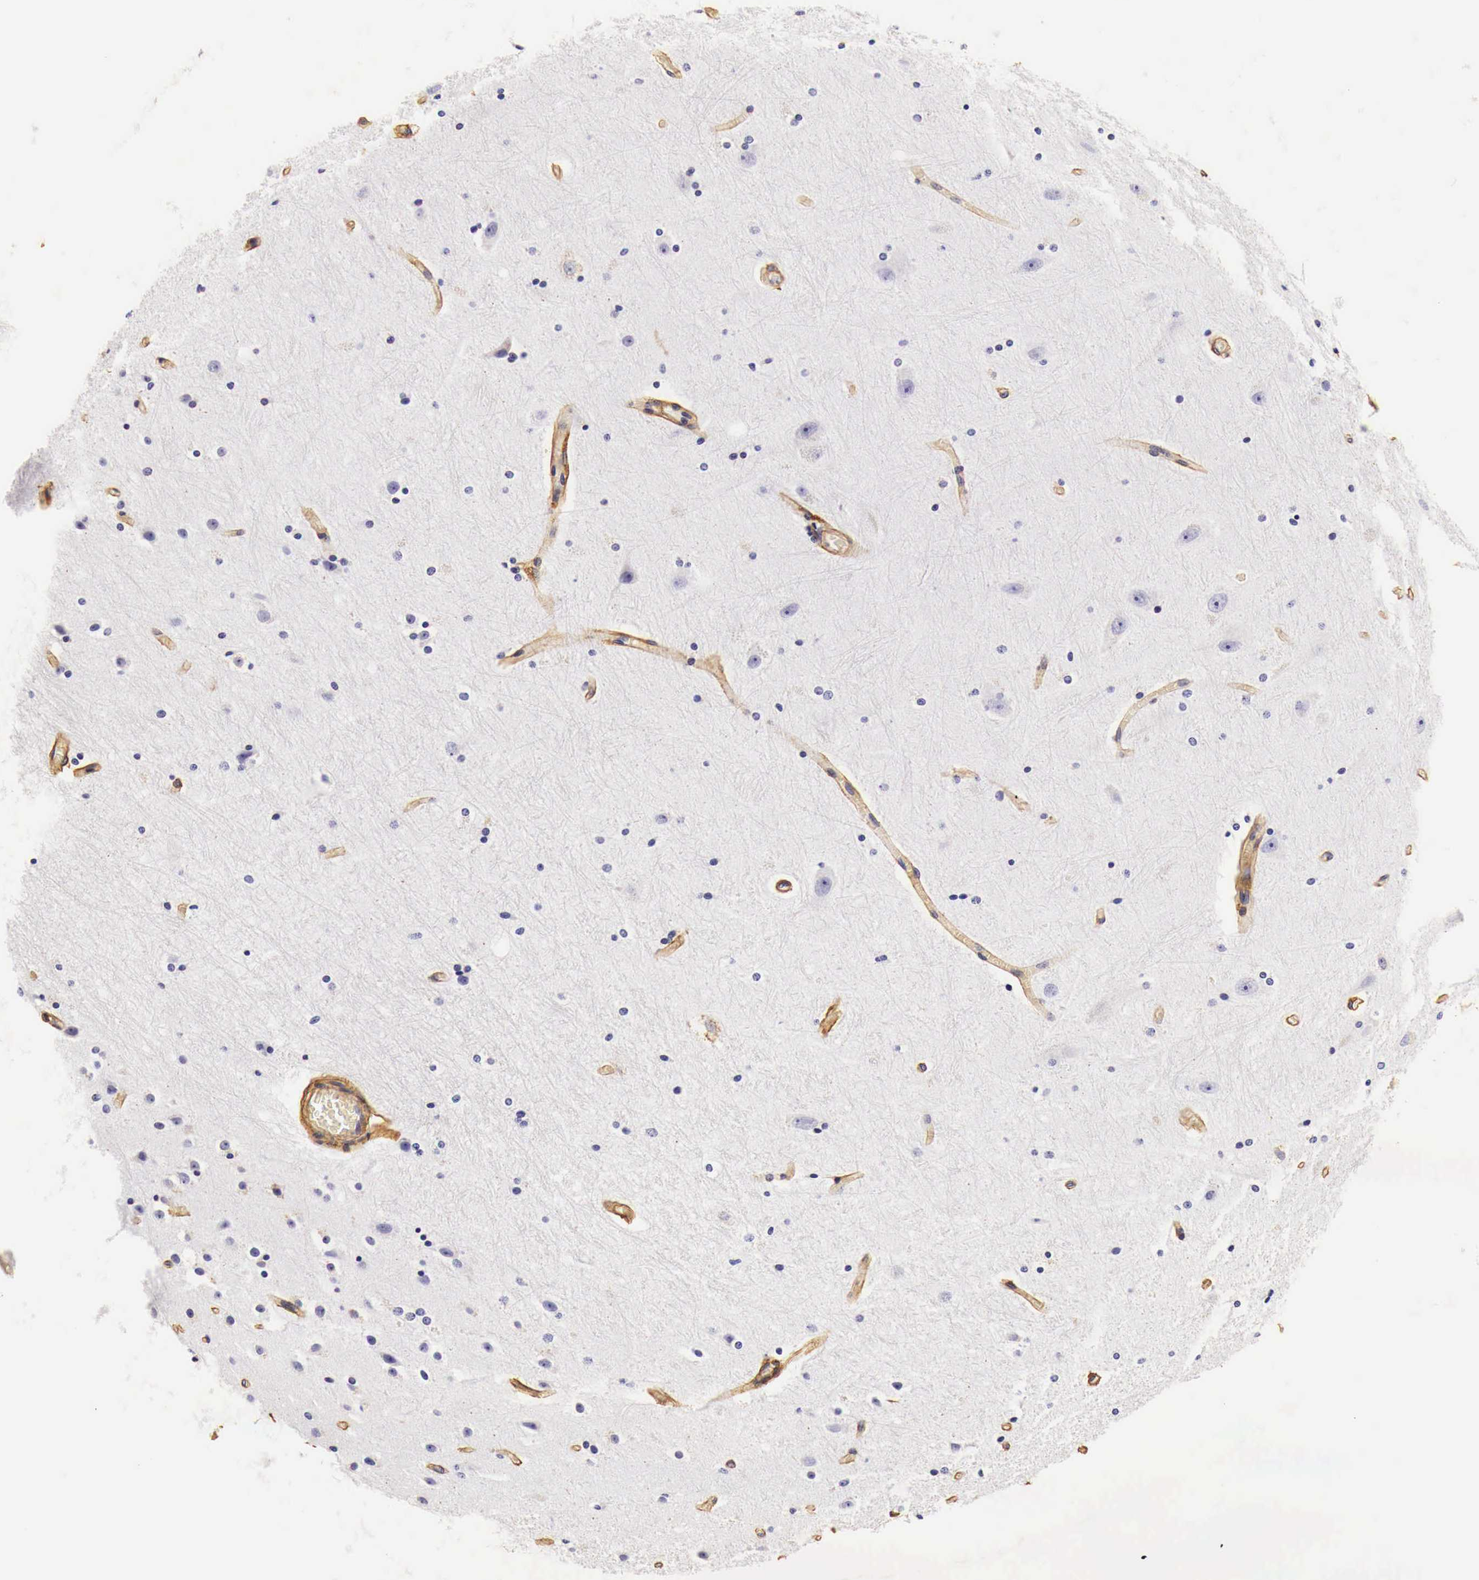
{"staining": {"intensity": "strong", "quantity": ">75%", "location": "cytoplasmic/membranous"}, "tissue": "cerebral cortex", "cell_type": "Endothelial cells", "image_type": "normal", "snomed": [{"axis": "morphology", "description": "Normal tissue, NOS"}, {"axis": "topography", "description": "Cerebral cortex"}, {"axis": "topography", "description": "Hippocampus"}], "caption": "Immunohistochemical staining of benign human cerebral cortex demonstrates >75% levels of strong cytoplasmic/membranous protein positivity in about >75% of endothelial cells.", "gene": "LAMB2", "patient": {"sex": "female", "age": 19}}